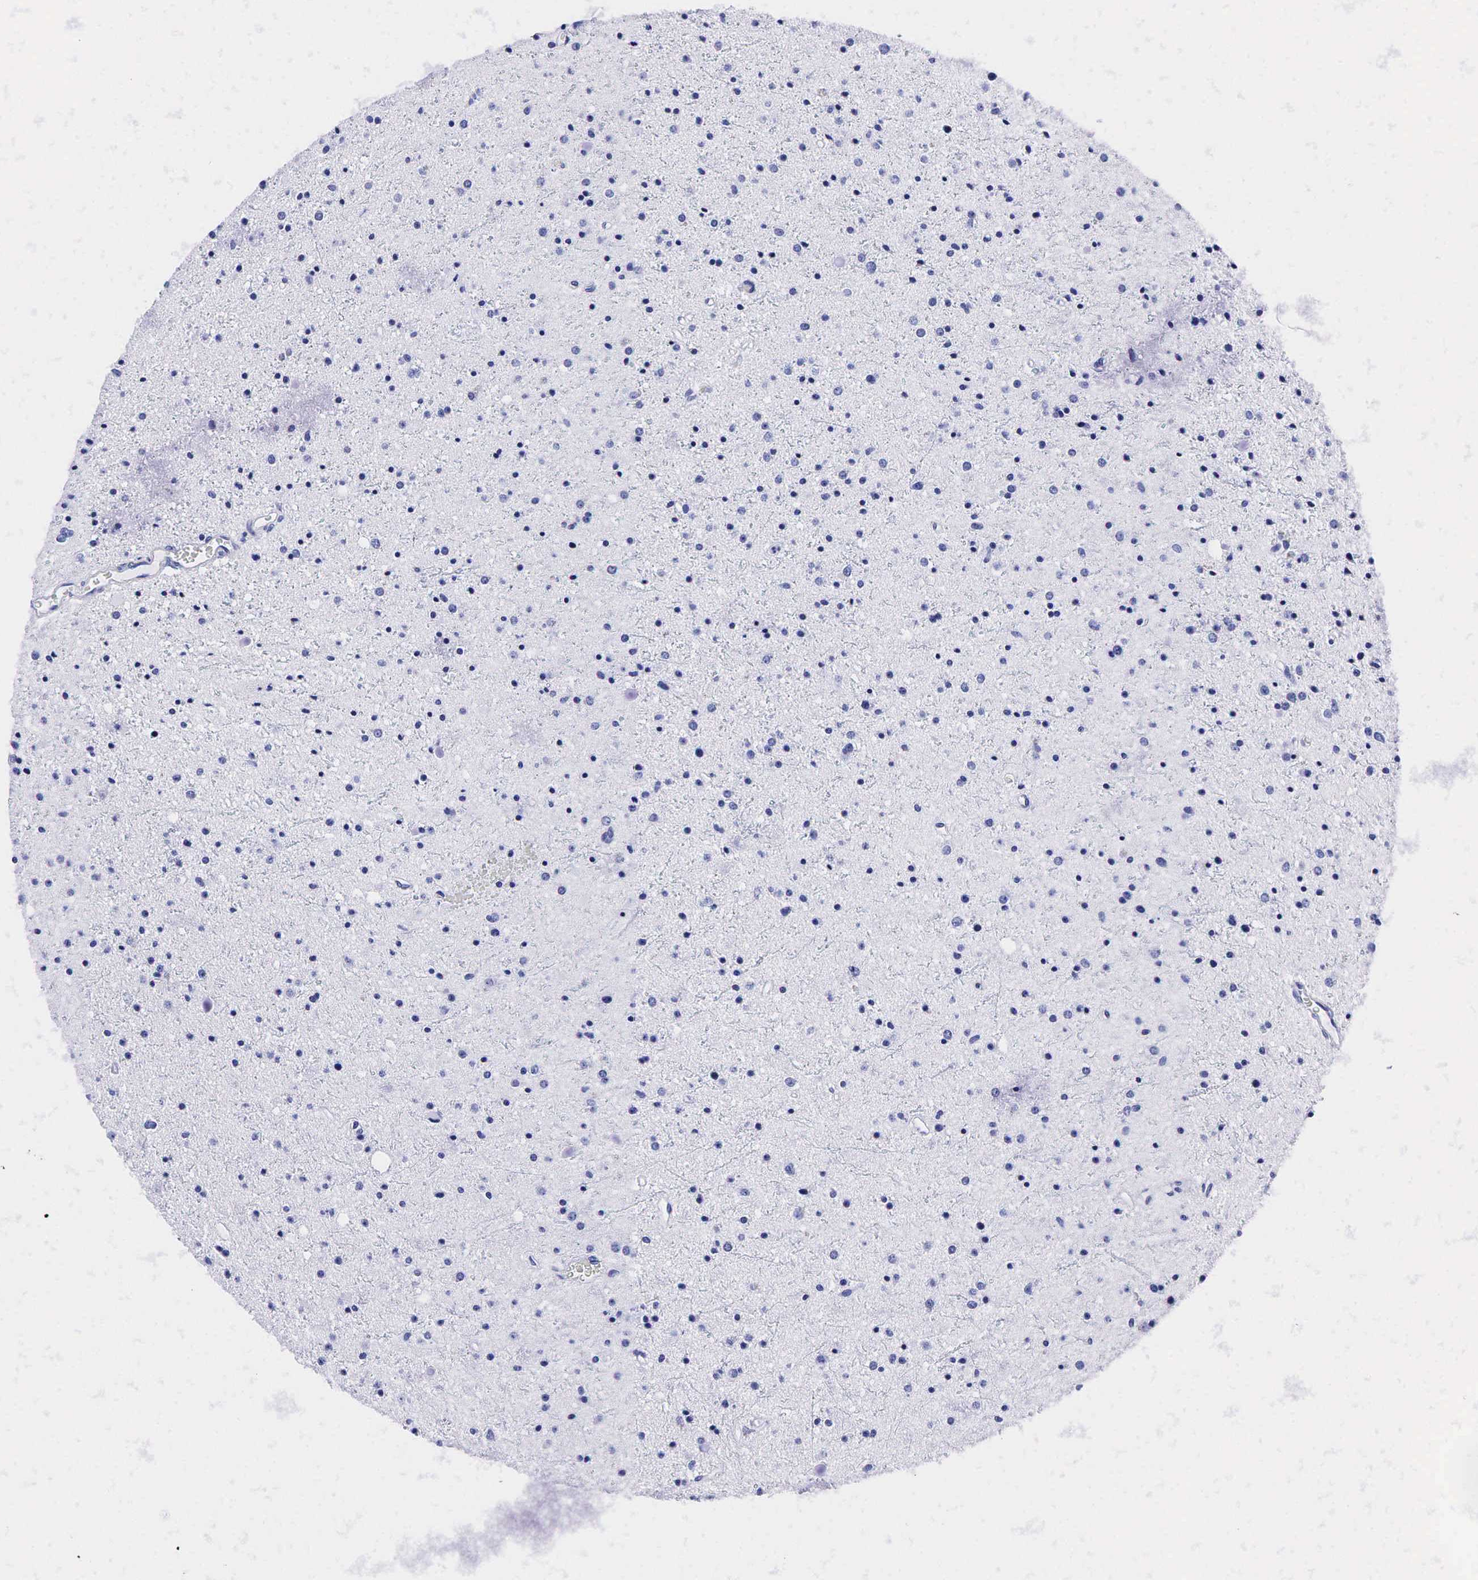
{"staining": {"intensity": "negative", "quantity": "none", "location": "none"}, "tissue": "glioma", "cell_type": "Tumor cells", "image_type": "cancer", "snomed": [{"axis": "morphology", "description": "Glioma, malignant, Low grade"}, {"axis": "topography", "description": "Brain"}], "caption": "There is no significant staining in tumor cells of glioma.", "gene": "KLK3", "patient": {"sex": "female", "age": 46}}